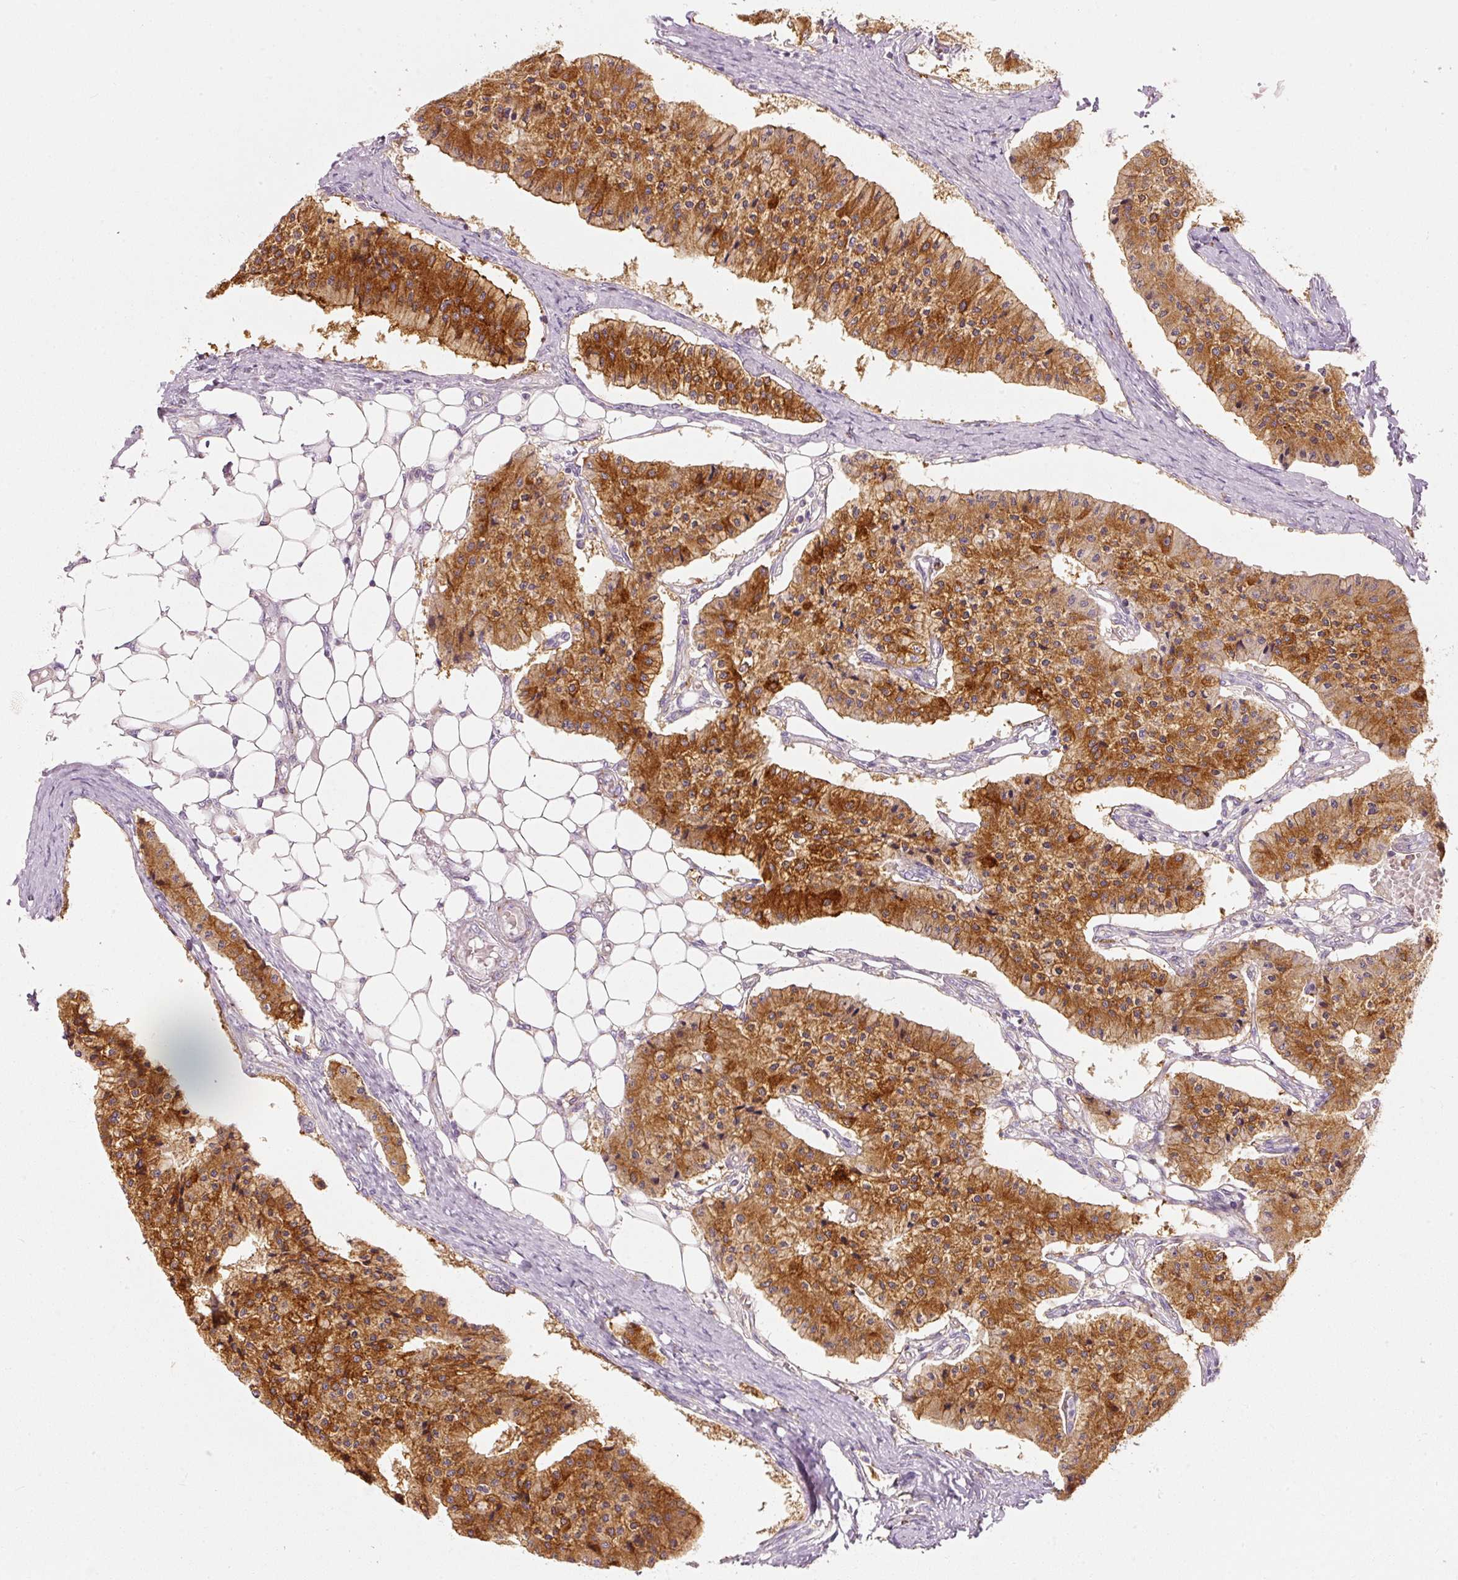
{"staining": {"intensity": "strong", "quantity": ">75%", "location": "cytoplasmic/membranous"}, "tissue": "carcinoid", "cell_type": "Tumor cells", "image_type": "cancer", "snomed": [{"axis": "morphology", "description": "Carcinoid, malignant, NOS"}, {"axis": "topography", "description": "Colon"}], "caption": "Immunohistochemical staining of carcinoid (malignant) displays strong cytoplasmic/membranous protein positivity in about >75% of tumor cells. Immunohistochemistry stains the protein in brown and the nuclei are stained blue.", "gene": "MTHFD2", "patient": {"sex": "female", "age": 52}}